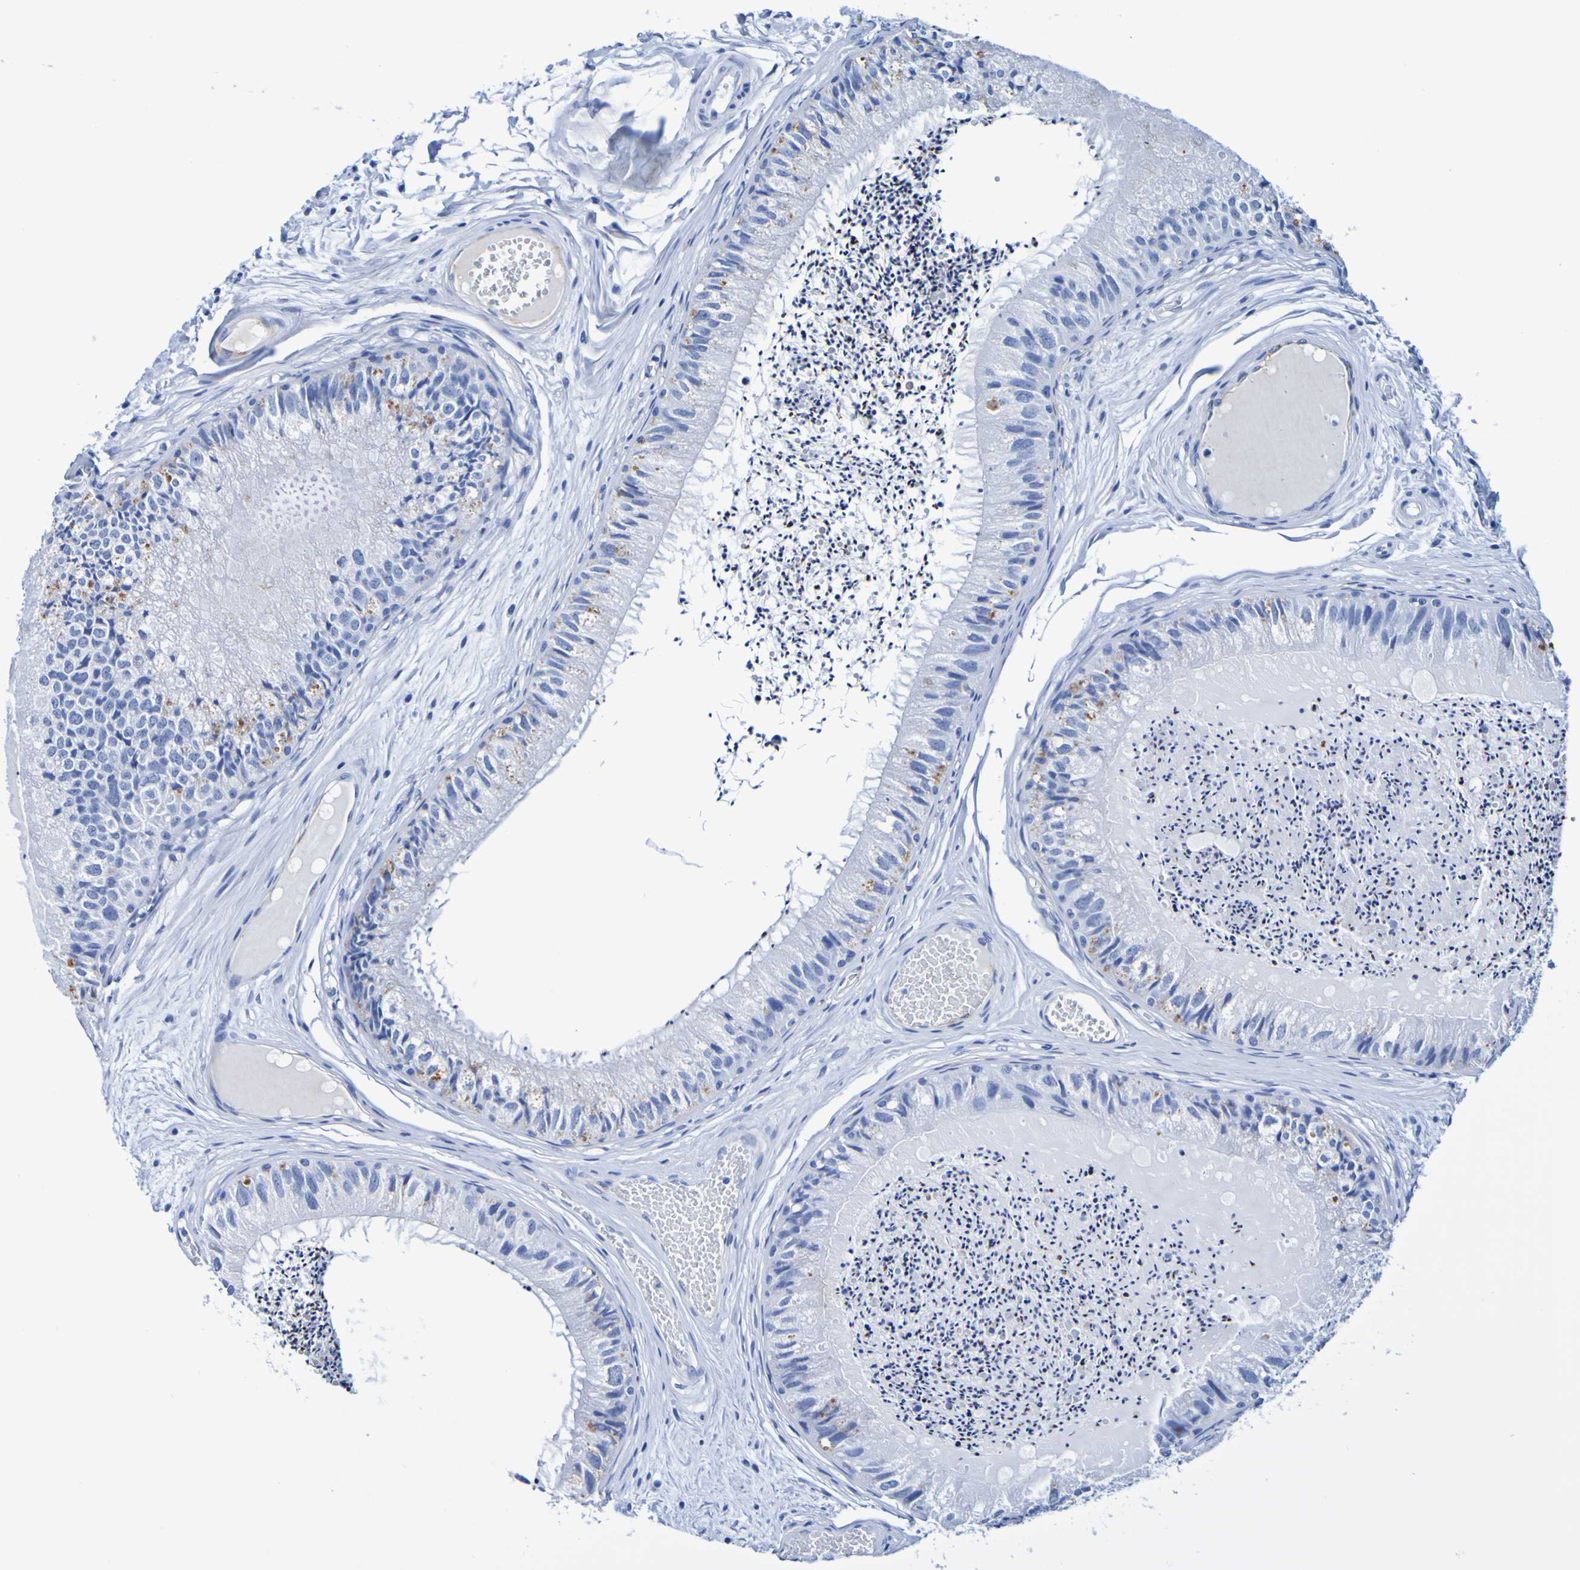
{"staining": {"intensity": "negative", "quantity": "none", "location": "none"}, "tissue": "epididymis", "cell_type": "Glandular cells", "image_type": "normal", "snomed": [{"axis": "morphology", "description": "Normal tissue, NOS"}, {"axis": "topography", "description": "Epididymis"}], "caption": "DAB (3,3'-diaminobenzidine) immunohistochemical staining of normal epididymis shows no significant positivity in glandular cells. Nuclei are stained in blue.", "gene": "DPEP1", "patient": {"sex": "male", "age": 31}}